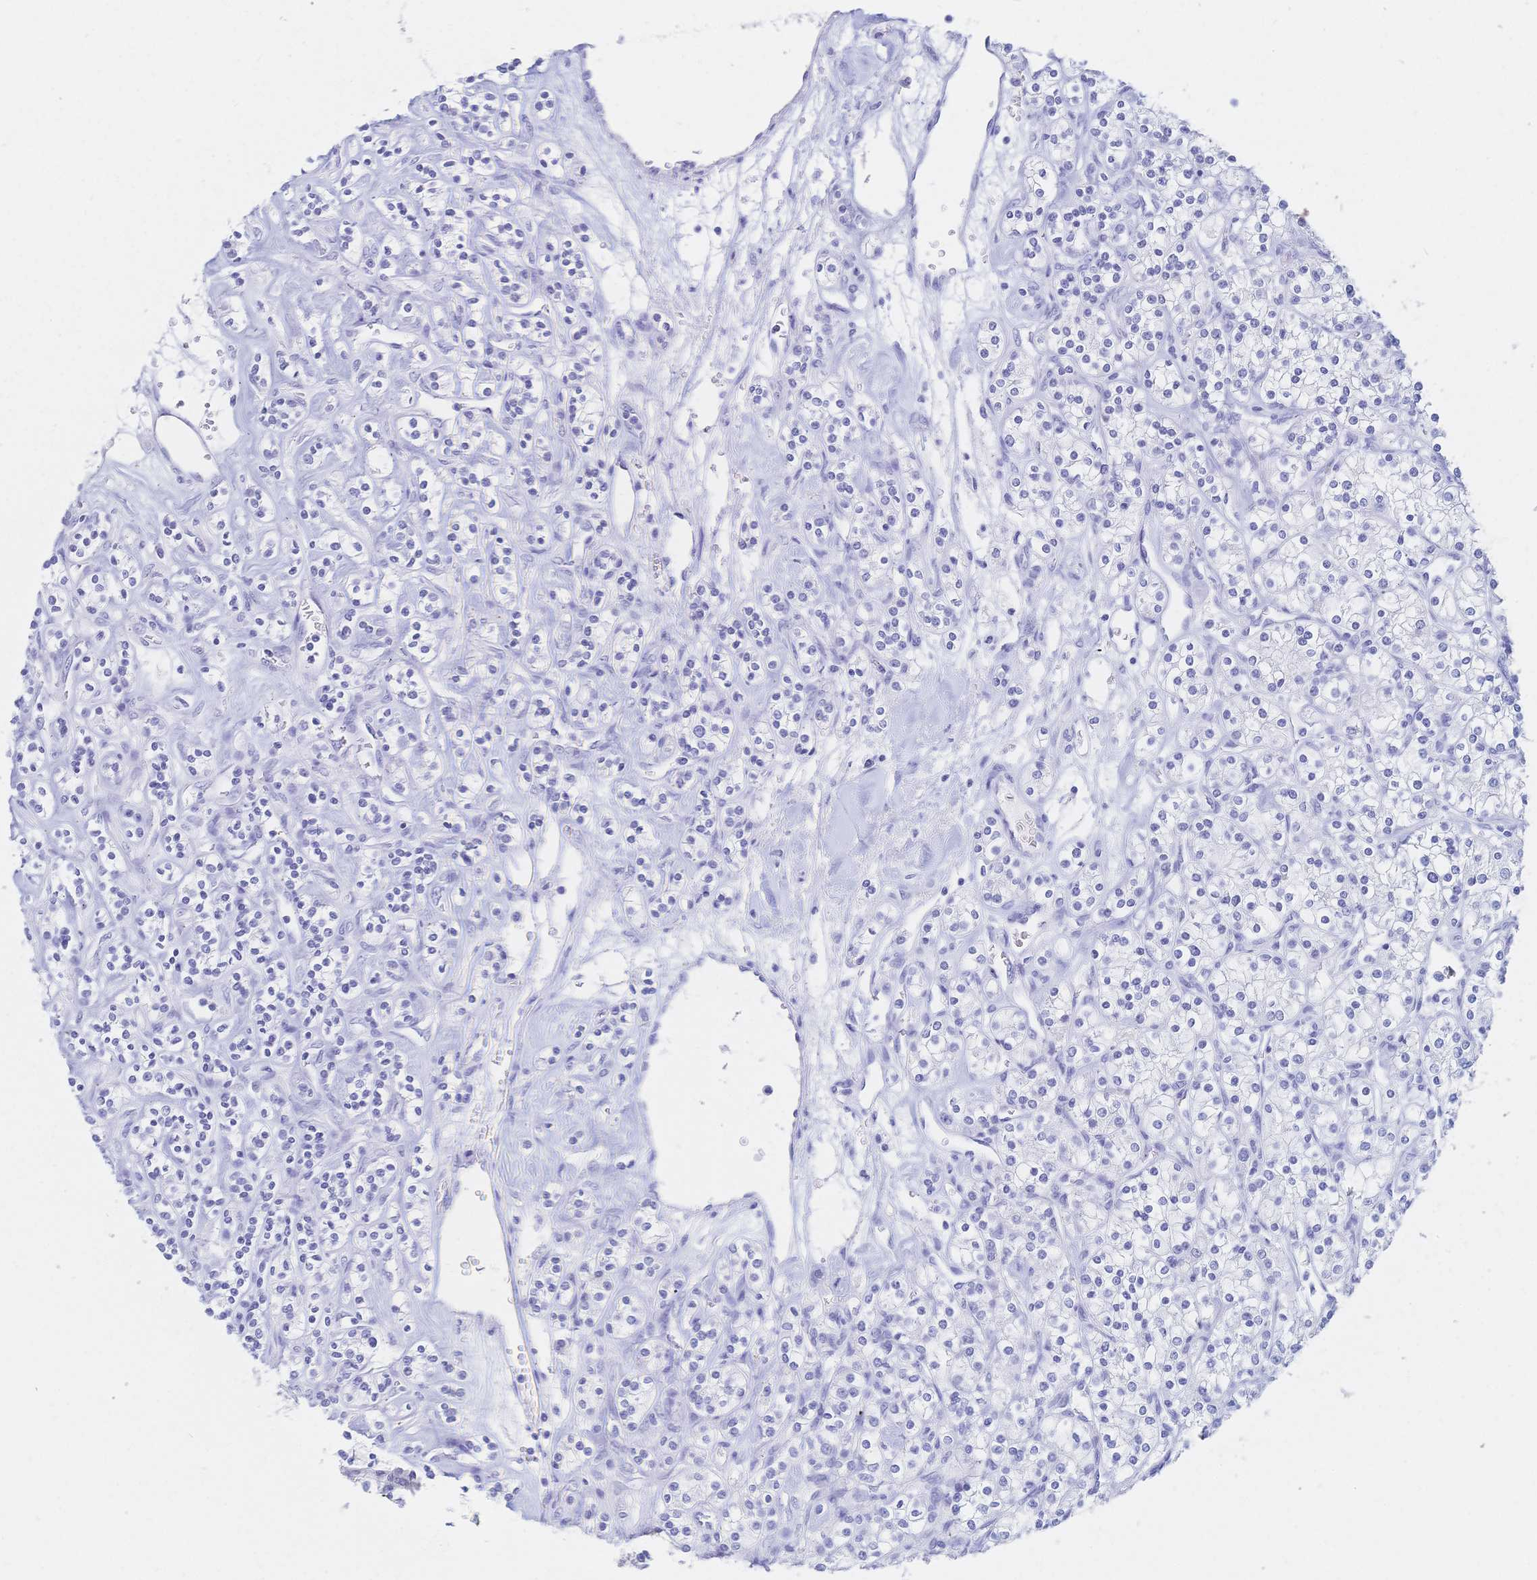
{"staining": {"intensity": "negative", "quantity": "none", "location": "none"}, "tissue": "renal cancer", "cell_type": "Tumor cells", "image_type": "cancer", "snomed": [{"axis": "morphology", "description": "Adenocarcinoma, NOS"}, {"axis": "topography", "description": "Kidney"}], "caption": "A photomicrograph of renal cancer stained for a protein displays no brown staining in tumor cells.", "gene": "MEP1B", "patient": {"sex": "male", "age": 77}}